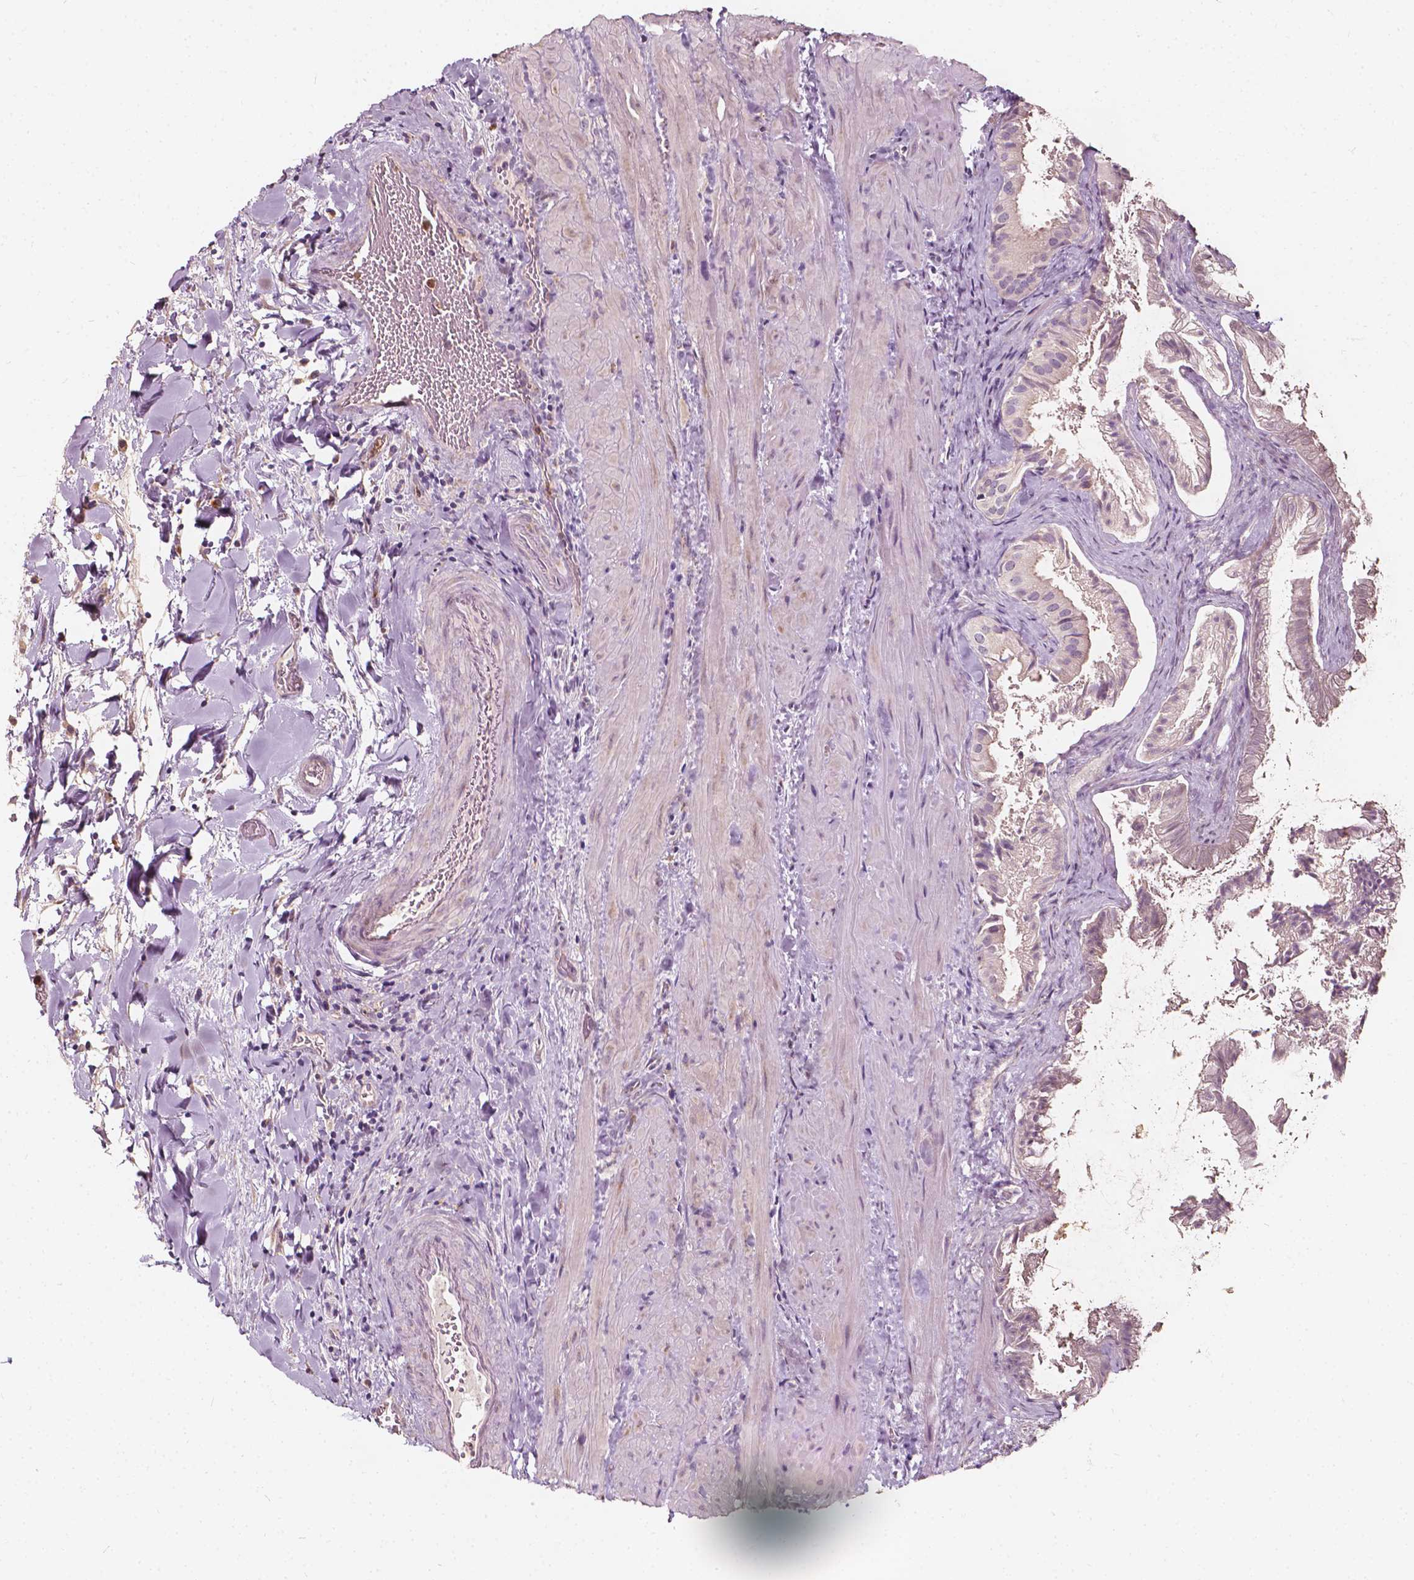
{"staining": {"intensity": "weak", "quantity": "25%-75%", "location": "cytoplasmic/membranous"}, "tissue": "gallbladder", "cell_type": "Glandular cells", "image_type": "normal", "snomed": [{"axis": "morphology", "description": "Normal tissue, NOS"}, {"axis": "topography", "description": "Gallbladder"}], "caption": "IHC (DAB (3,3'-diaminobenzidine)) staining of benign gallbladder shows weak cytoplasmic/membranous protein staining in approximately 25%-75% of glandular cells.", "gene": "NPC1L1", "patient": {"sex": "male", "age": 70}}